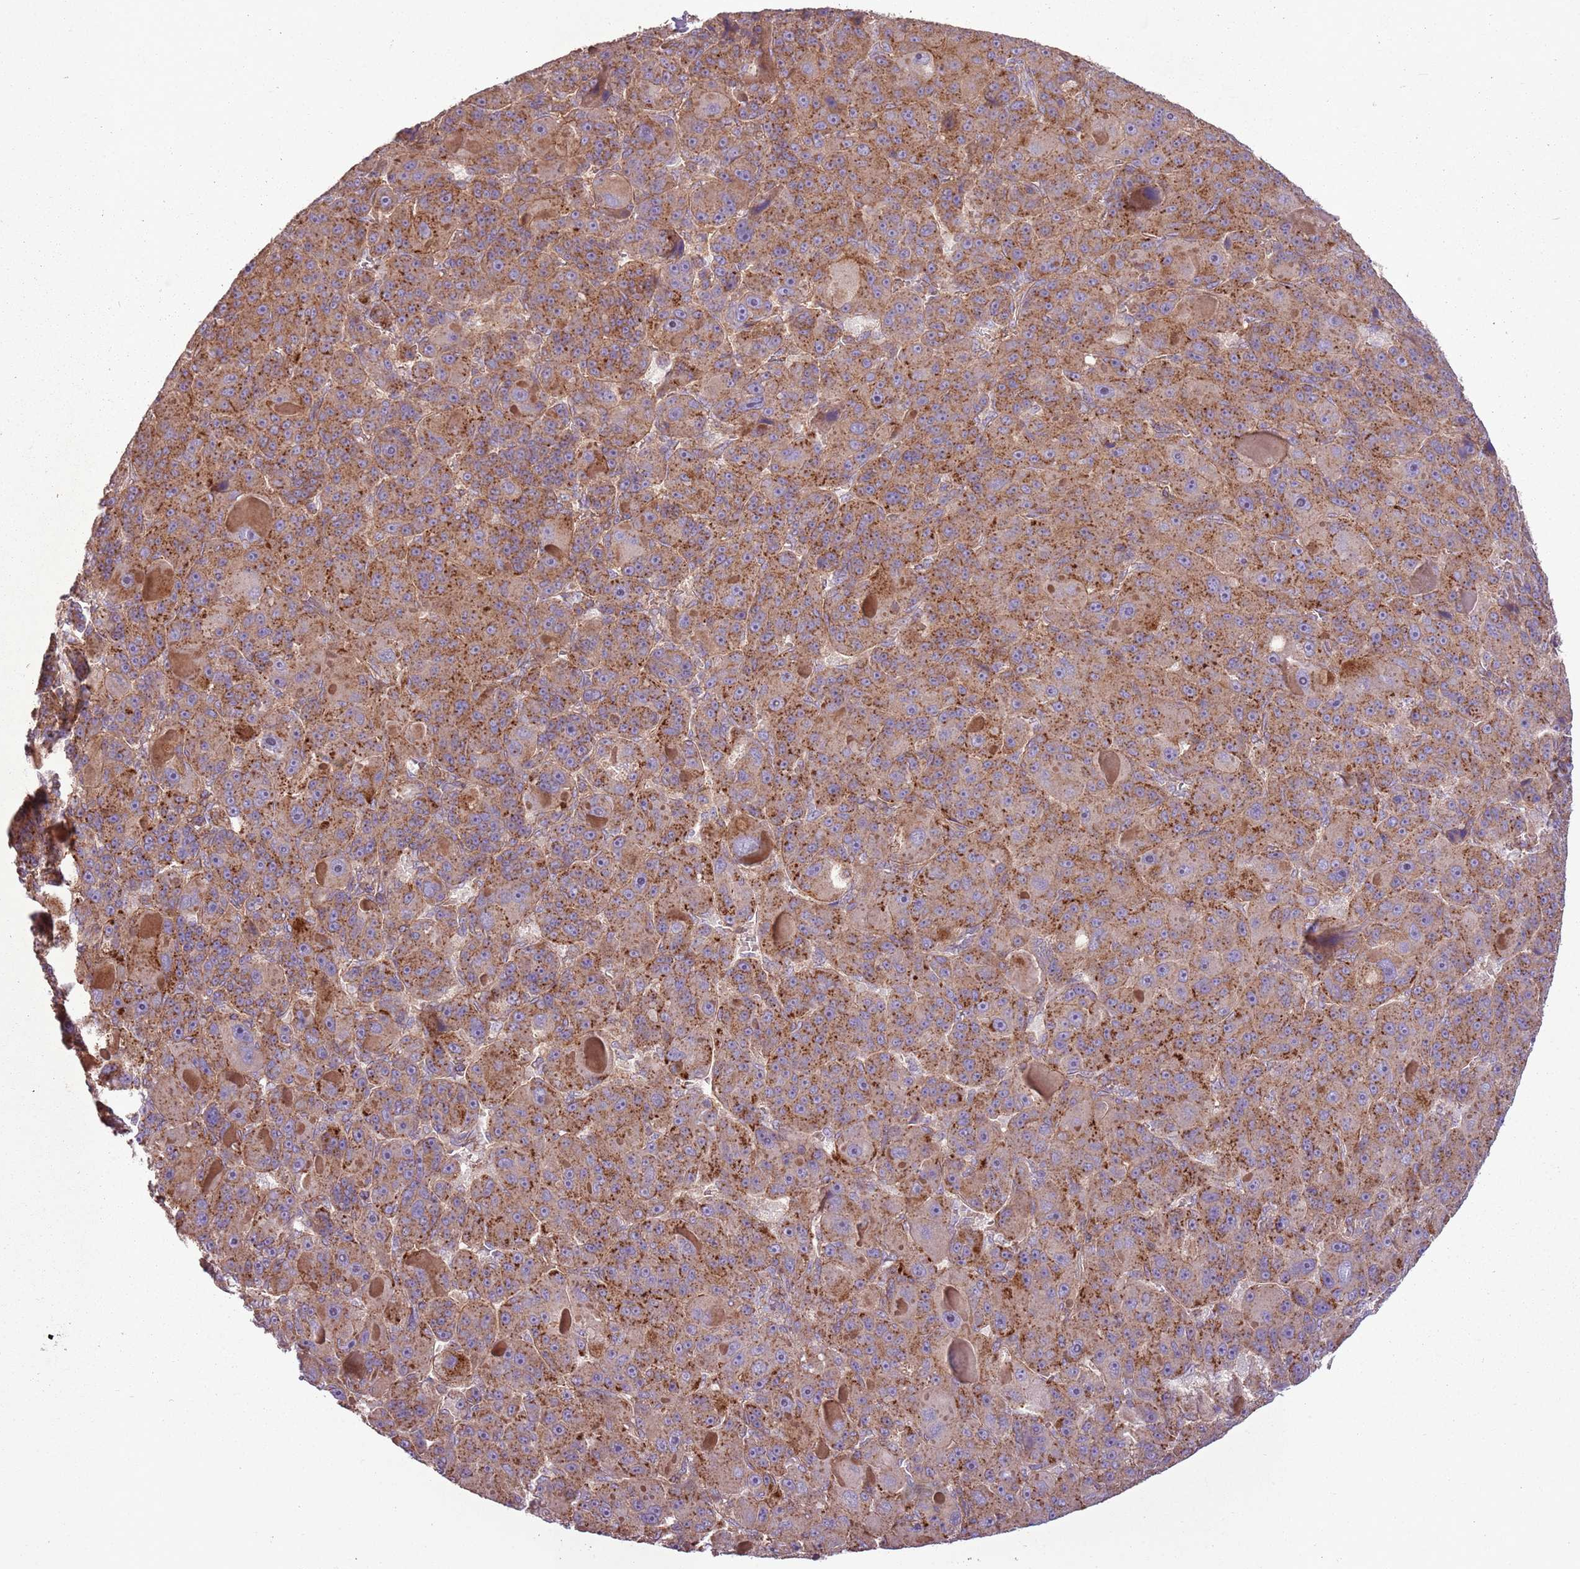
{"staining": {"intensity": "strong", "quantity": ">75%", "location": "cytoplasmic/membranous"}, "tissue": "liver cancer", "cell_type": "Tumor cells", "image_type": "cancer", "snomed": [{"axis": "morphology", "description": "Carcinoma, Hepatocellular, NOS"}, {"axis": "topography", "description": "Liver"}], "caption": "The histopathology image demonstrates immunohistochemical staining of liver hepatocellular carcinoma. There is strong cytoplasmic/membranous positivity is identified in approximately >75% of tumor cells. The staining is performed using DAB brown chromogen to label protein expression. The nuclei are counter-stained blue using hematoxylin.", "gene": "ANKRD24", "patient": {"sex": "male", "age": 76}}